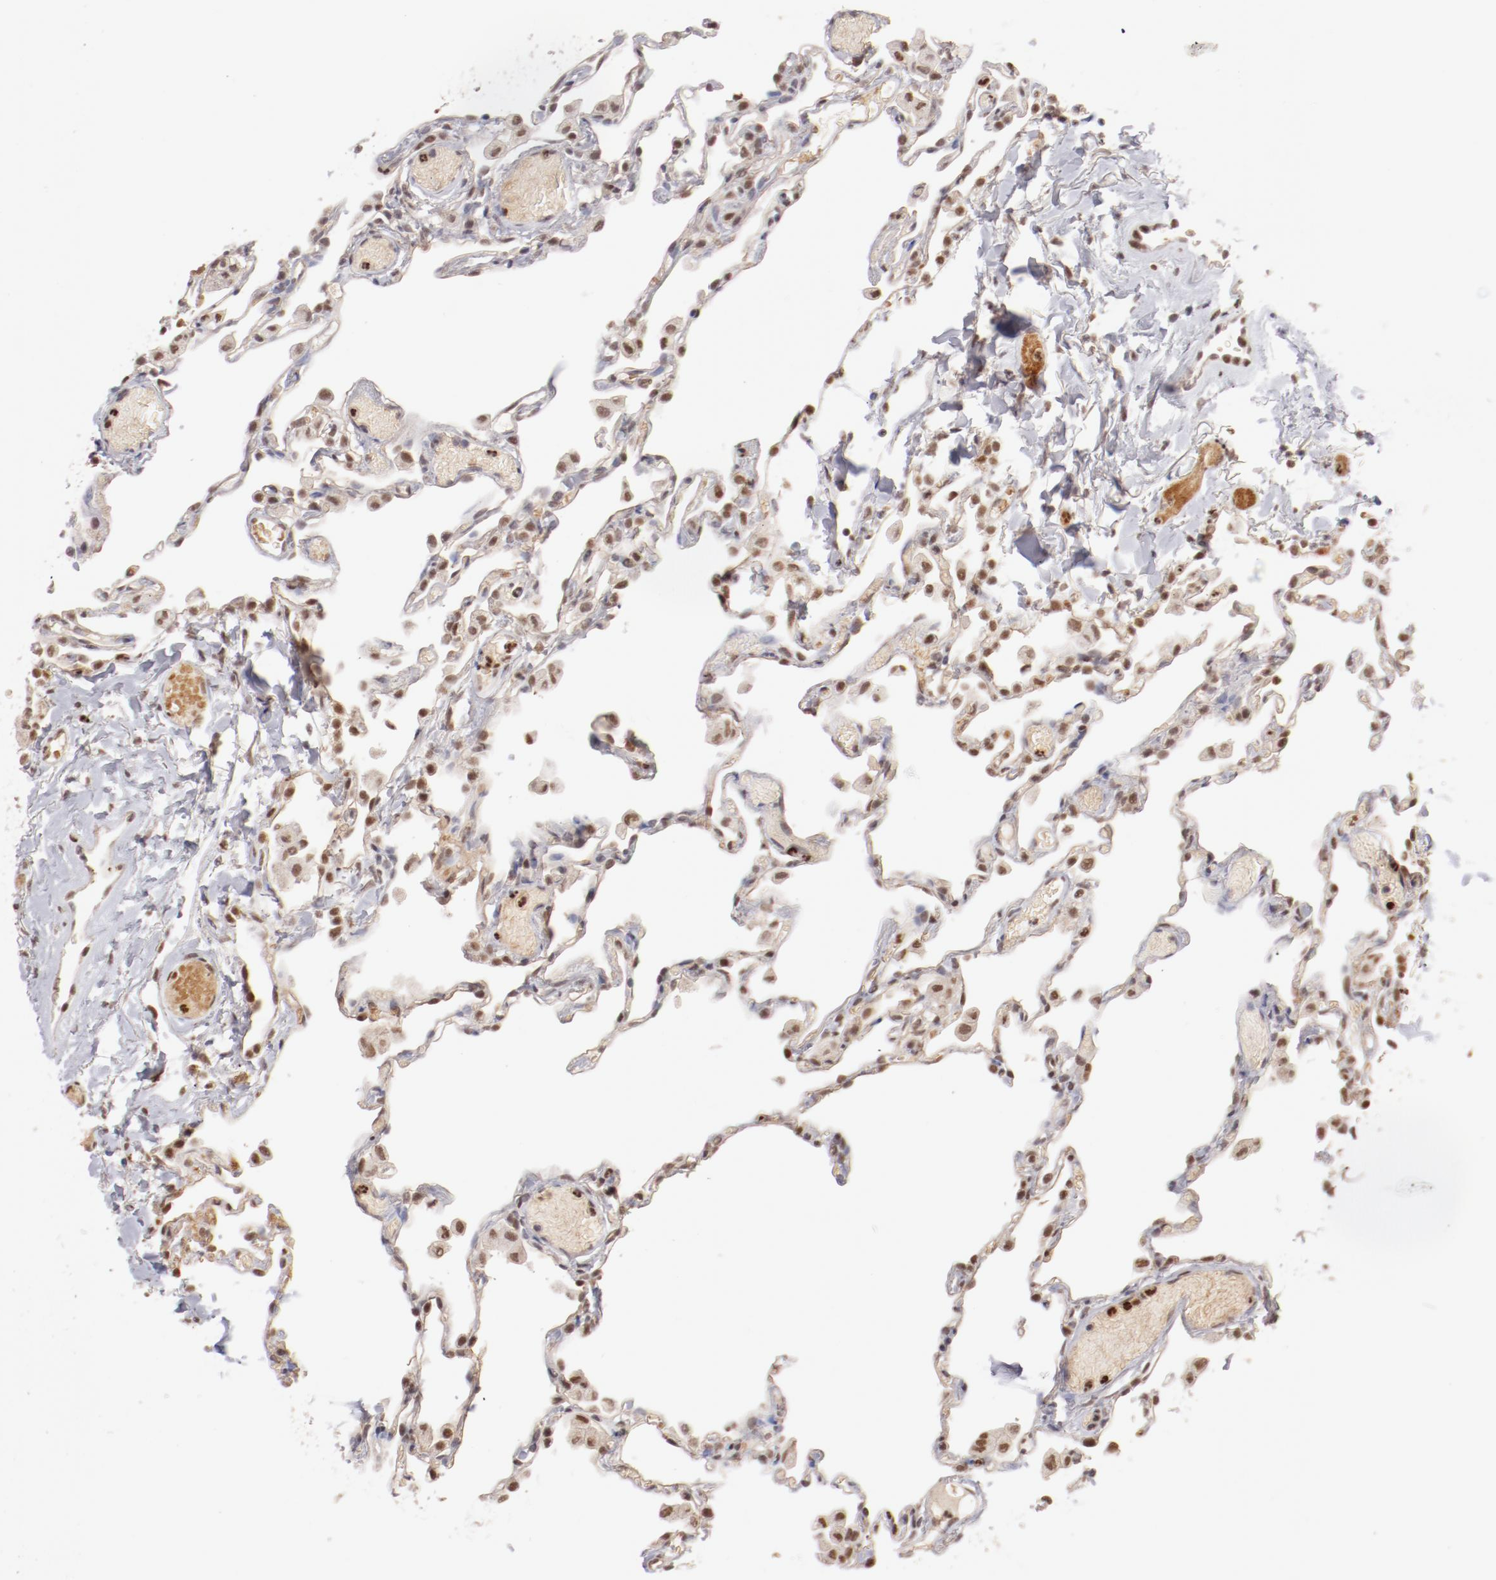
{"staining": {"intensity": "moderate", "quantity": "25%-75%", "location": "nuclear"}, "tissue": "lung", "cell_type": "Alveolar cells", "image_type": "normal", "snomed": [{"axis": "morphology", "description": "Normal tissue, NOS"}, {"axis": "topography", "description": "Lung"}], "caption": "IHC micrograph of unremarkable human lung stained for a protein (brown), which exhibits medium levels of moderate nuclear expression in about 25%-75% of alveolar cells.", "gene": "NFE2", "patient": {"sex": "female", "age": 49}}